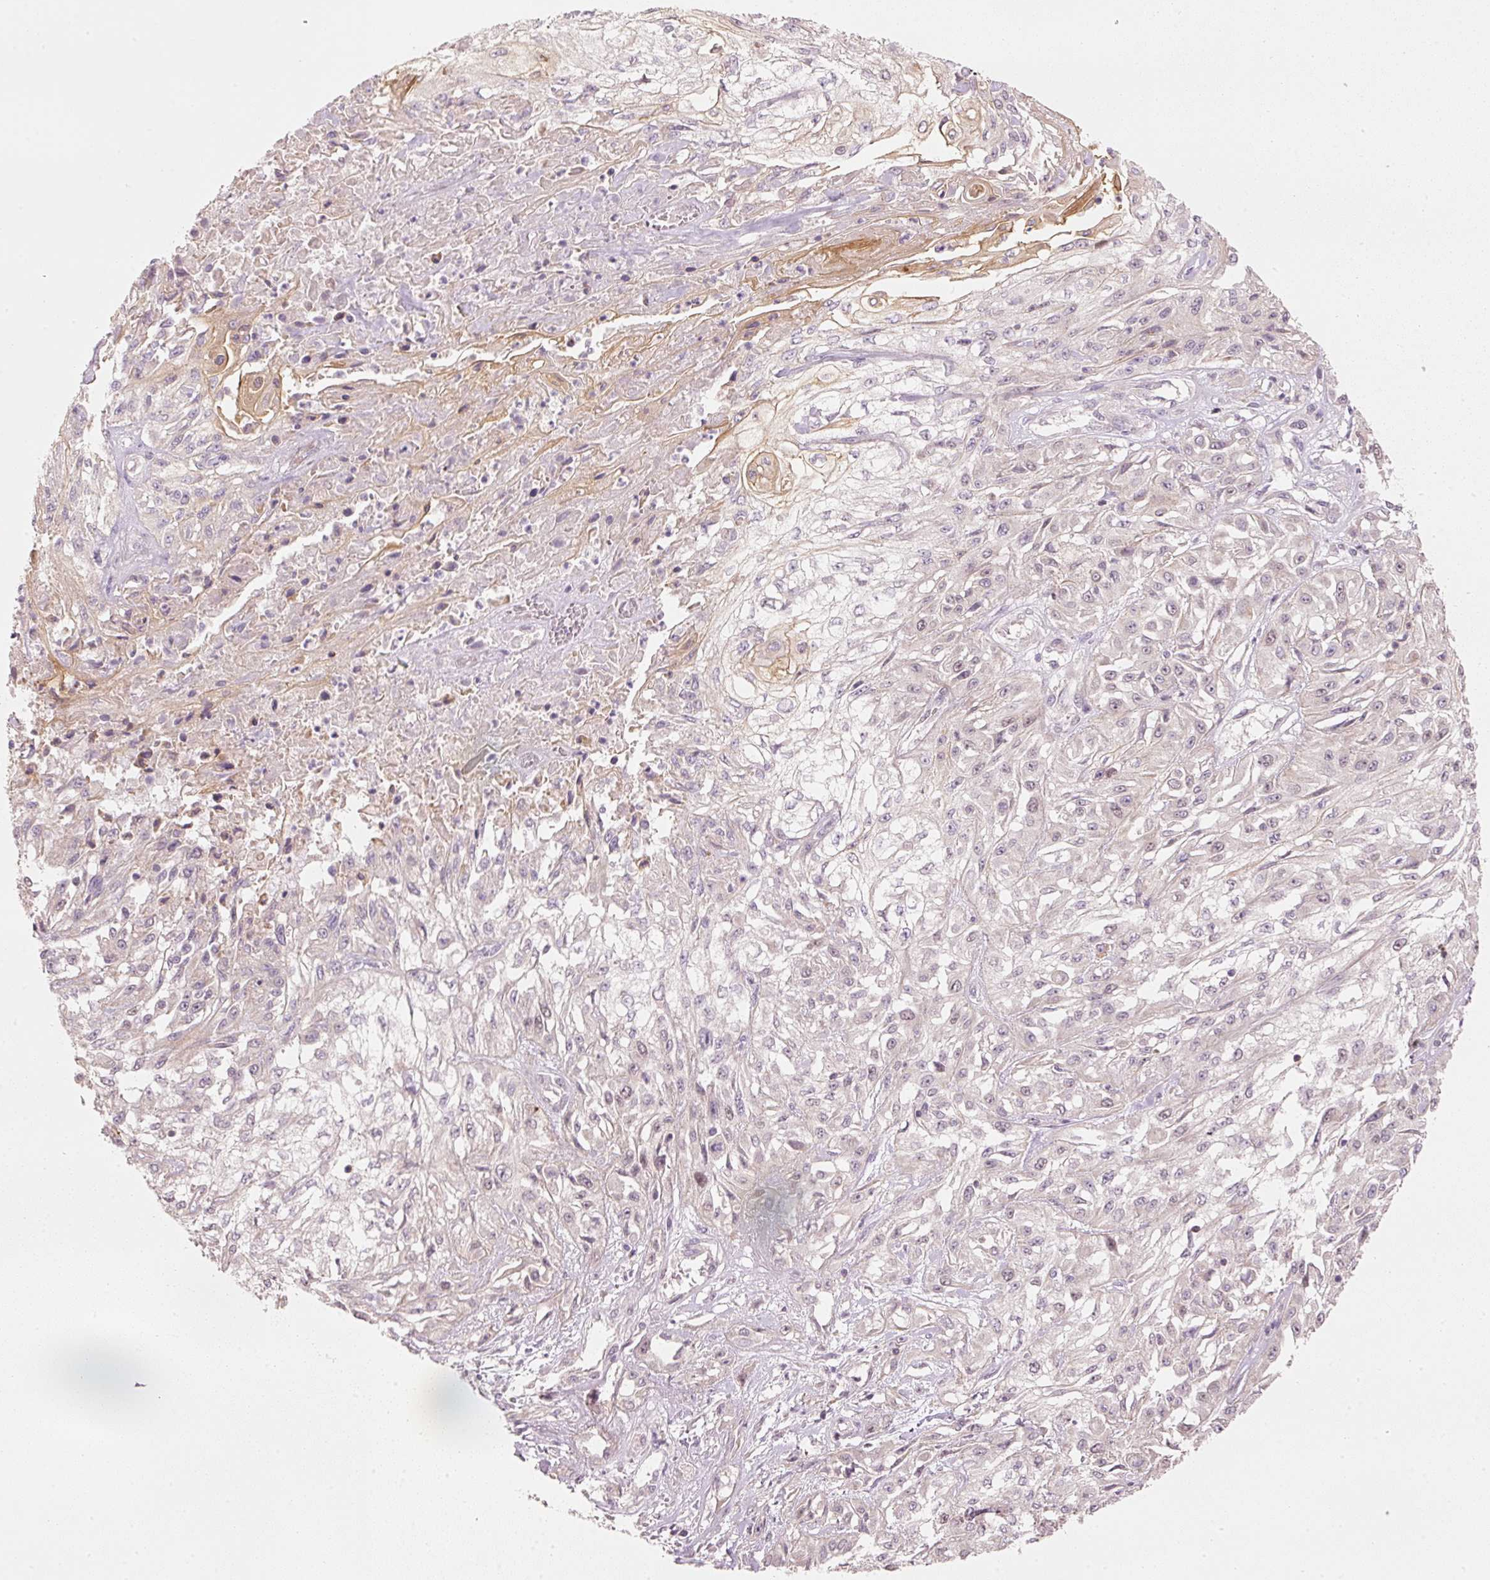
{"staining": {"intensity": "negative", "quantity": "none", "location": "none"}, "tissue": "skin cancer", "cell_type": "Tumor cells", "image_type": "cancer", "snomed": [{"axis": "morphology", "description": "Squamous cell carcinoma, NOS"}, {"axis": "morphology", "description": "Squamous cell carcinoma, metastatic, NOS"}, {"axis": "topography", "description": "Skin"}, {"axis": "topography", "description": "Lymph node"}], "caption": "Tumor cells show no significant protein positivity in skin cancer (metastatic squamous cell carcinoma).", "gene": "TREX2", "patient": {"sex": "male", "age": 75}}